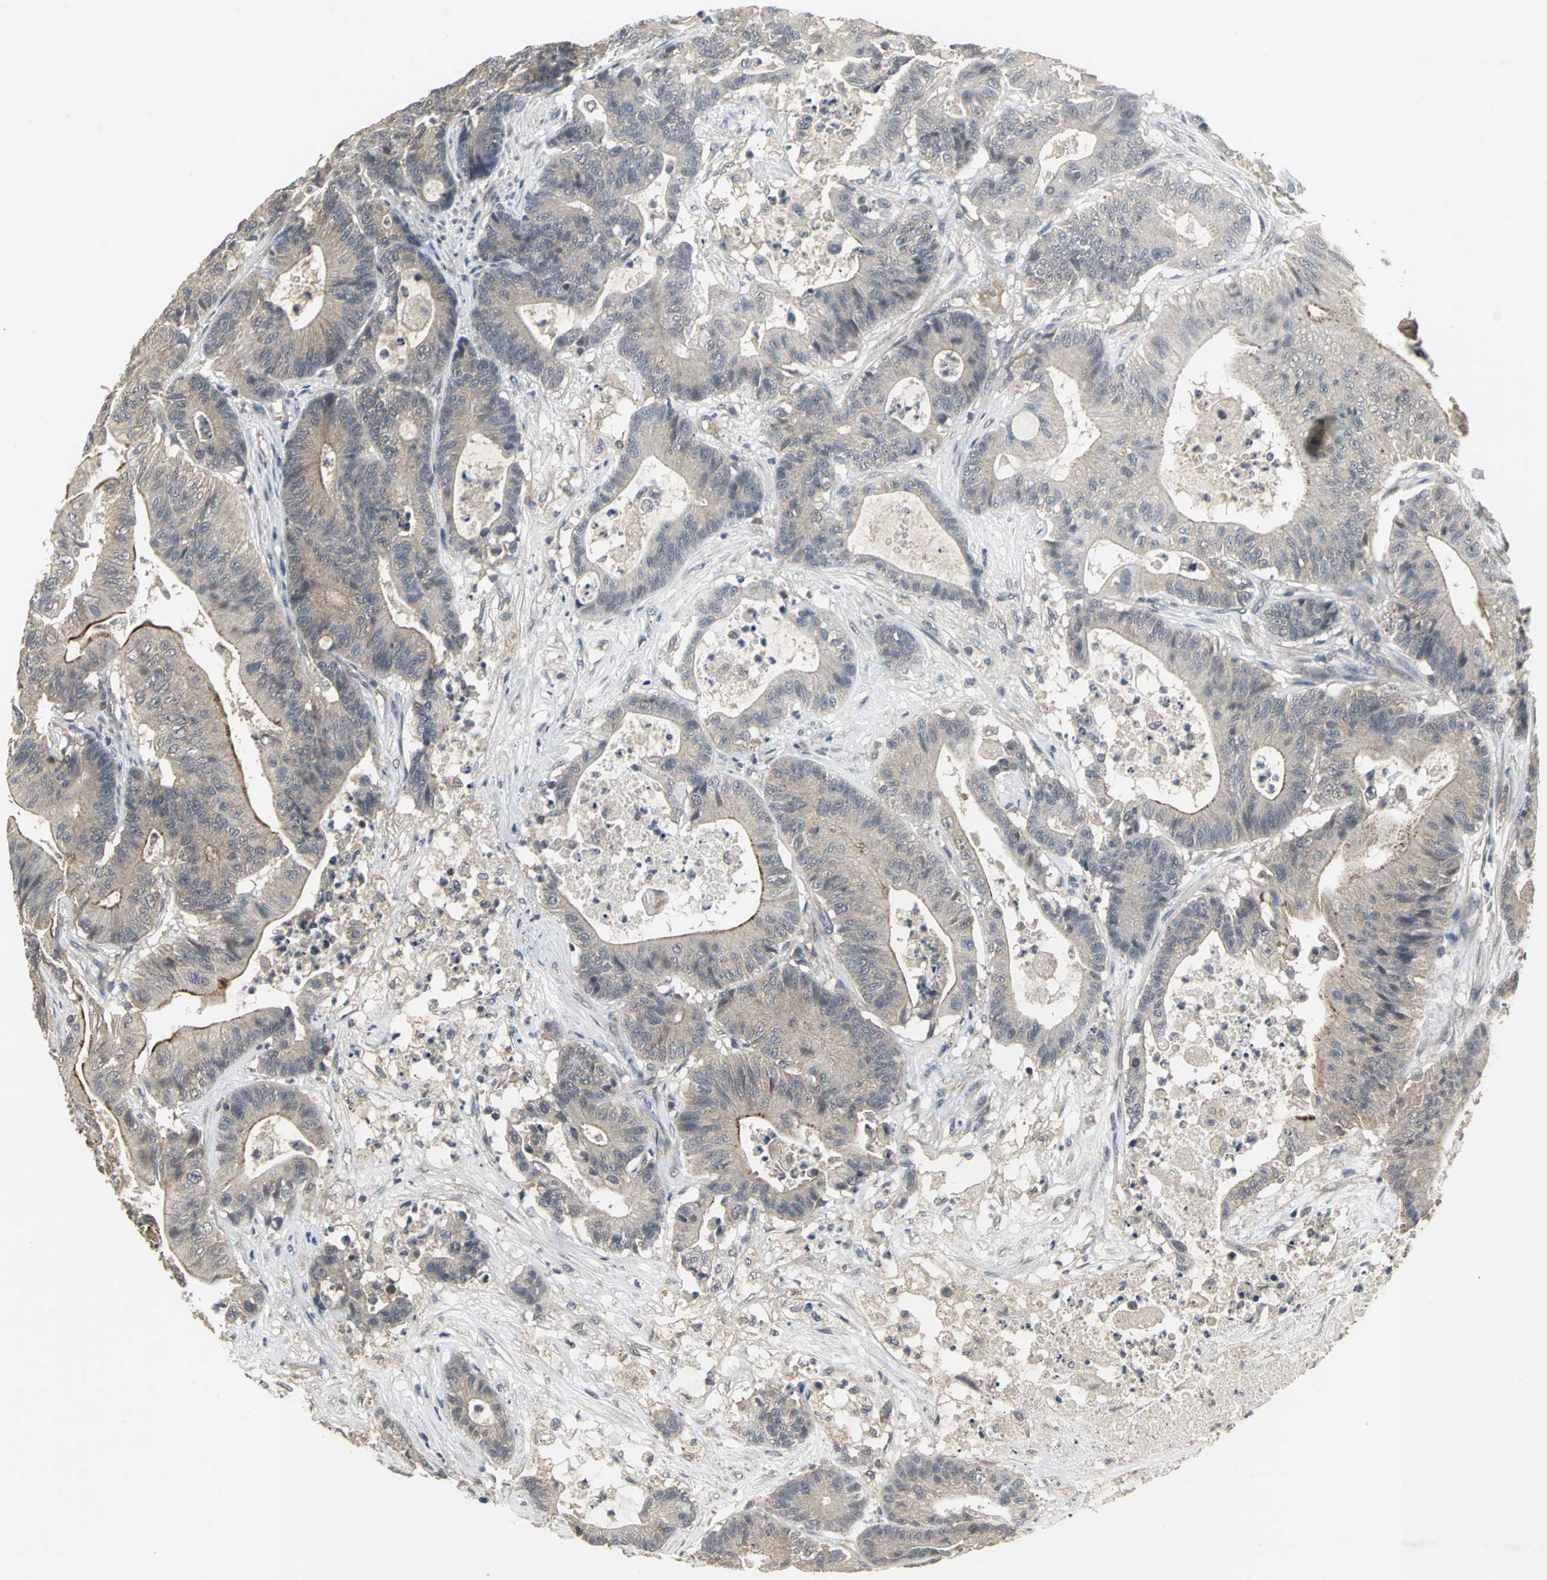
{"staining": {"intensity": "weak", "quantity": ">75%", "location": "cytoplasmic/membranous"}, "tissue": "colorectal cancer", "cell_type": "Tumor cells", "image_type": "cancer", "snomed": [{"axis": "morphology", "description": "Adenocarcinoma, NOS"}, {"axis": "topography", "description": "Colon"}], "caption": "Immunohistochemical staining of colorectal adenocarcinoma displays weak cytoplasmic/membranous protein expression in approximately >75% of tumor cells.", "gene": "KEAP1", "patient": {"sex": "female", "age": 84}}